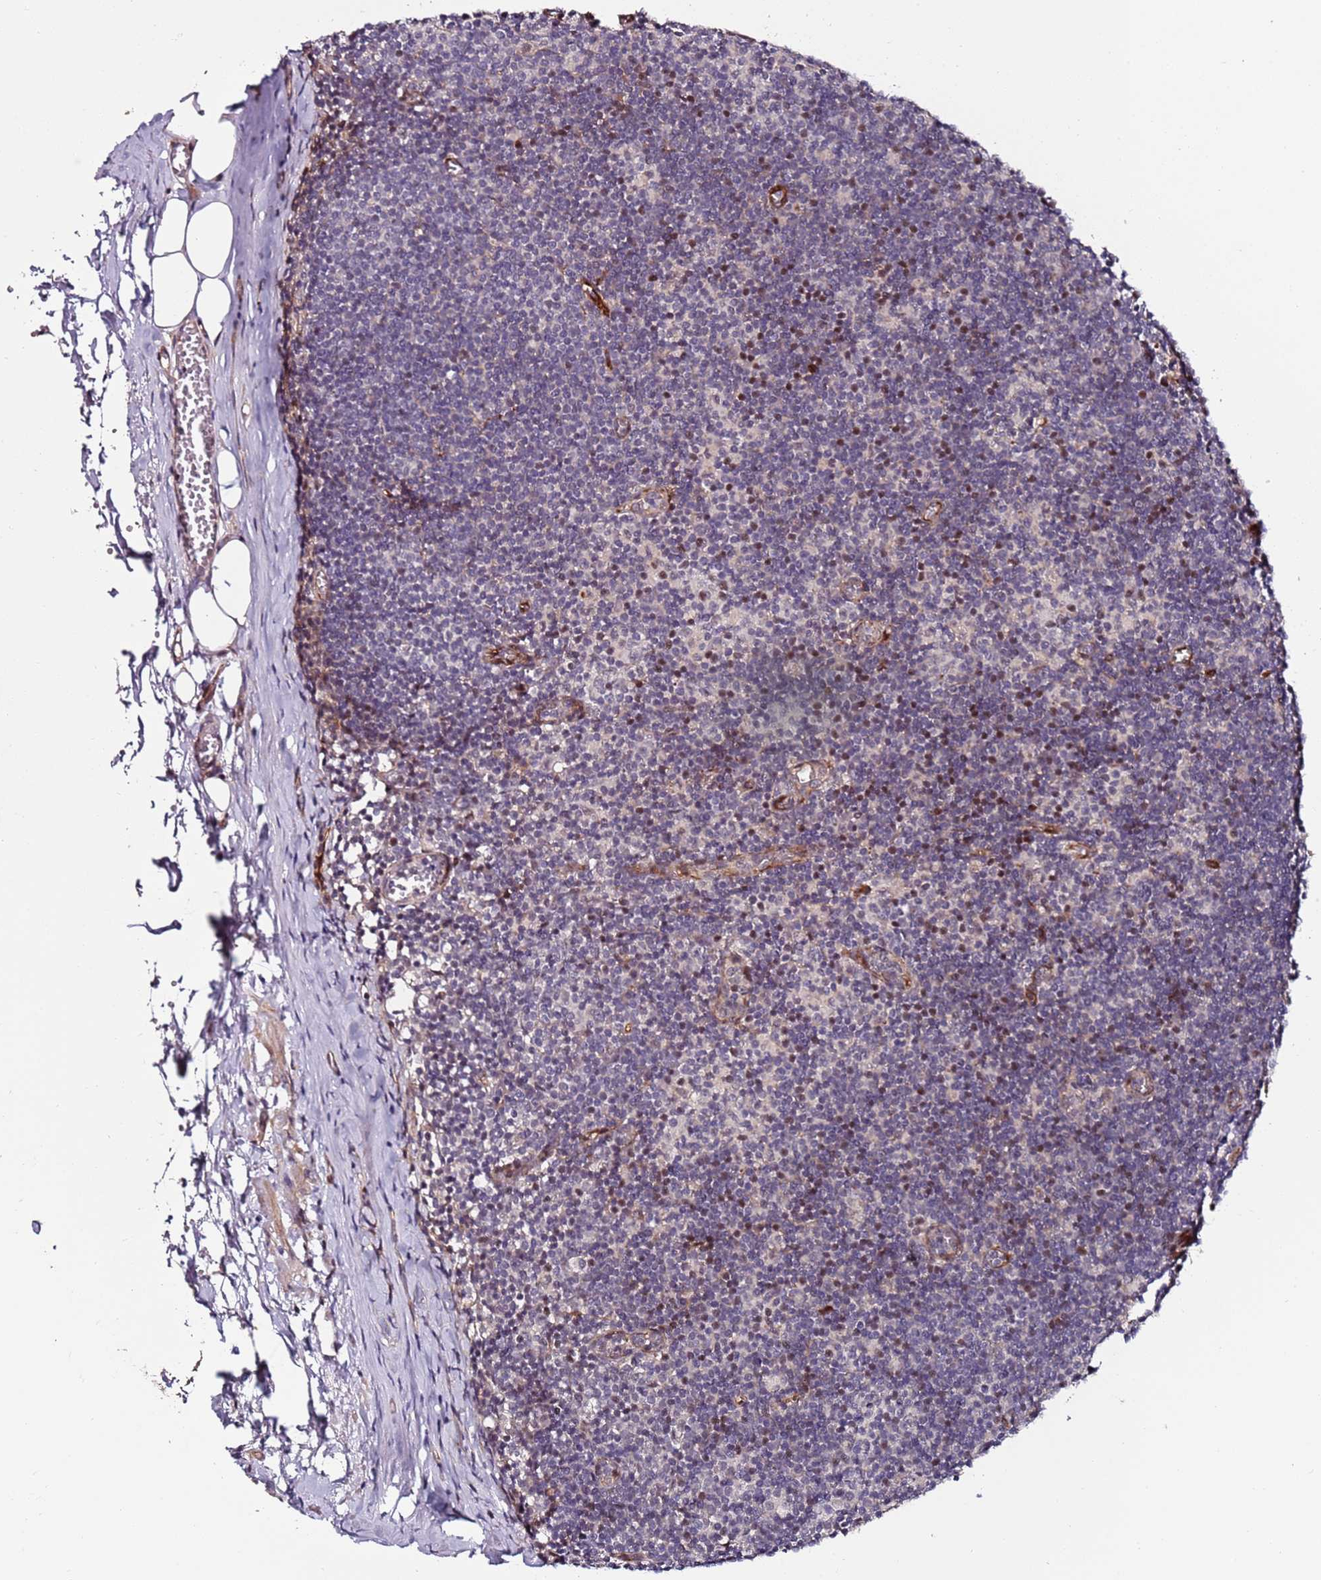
{"staining": {"intensity": "moderate", "quantity": "<25%", "location": "cytoplasmic/membranous"}, "tissue": "lymph node", "cell_type": "Germinal center cells", "image_type": "normal", "snomed": [{"axis": "morphology", "description": "Normal tissue, NOS"}, {"axis": "topography", "description": "Lymph node"}], "caption": "The immunohistochemical stain shows moderate cytoplasmic/membranous positivity in germinal center cells of benign lymph node. Using DAB (3,3'-diaminobenzidine) (brown) and hematoxylin (blue) stains, captured at high magnification using brightfield microscopy.", "gene": "DUSP28", "patient": {"sex": "female", "age": 42}}